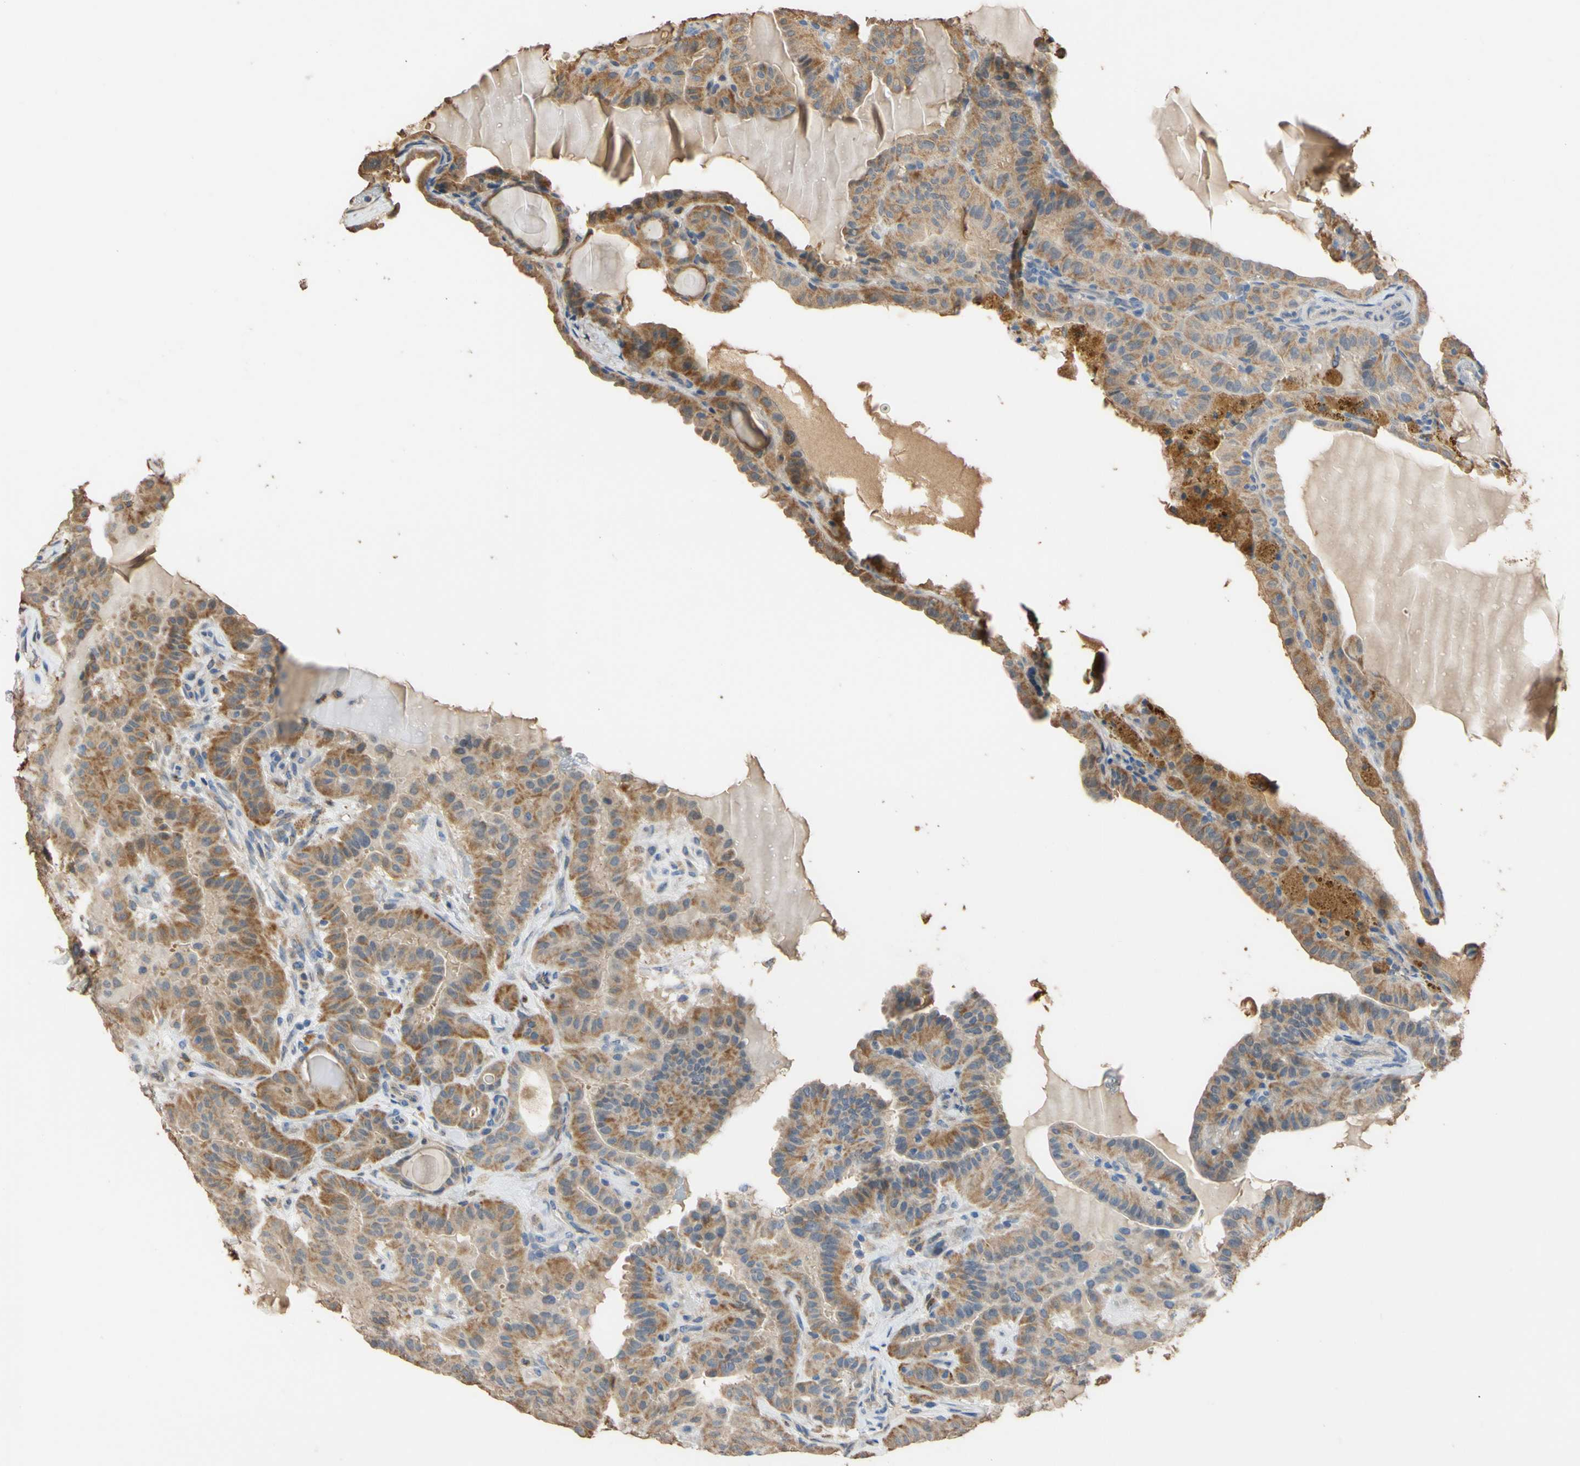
{"staining": {"intensity": "strong", "quantity": ">75%", "location": "cytoplasmic/membranous"}, "tissue": "thyroid cancer", "cell_type": "Tumor cells", "image_type": "cancer", "snomed": [{"axis": "morphology", "description": "Papillary adenocarcinoma, NOS"}, {"axis": "topography", "description": "Thyroid gland"}], "caption": "This image shows thyroid cancer stained with immunohistochemistry to label a protein in brown. The cytoplasmic/membranous of tumor cells show strong positivity for the protein. Nuclei are counter-stained blue.", "gene": "ALDH1A2", "patient": {"sex": "male", "age": 77}}